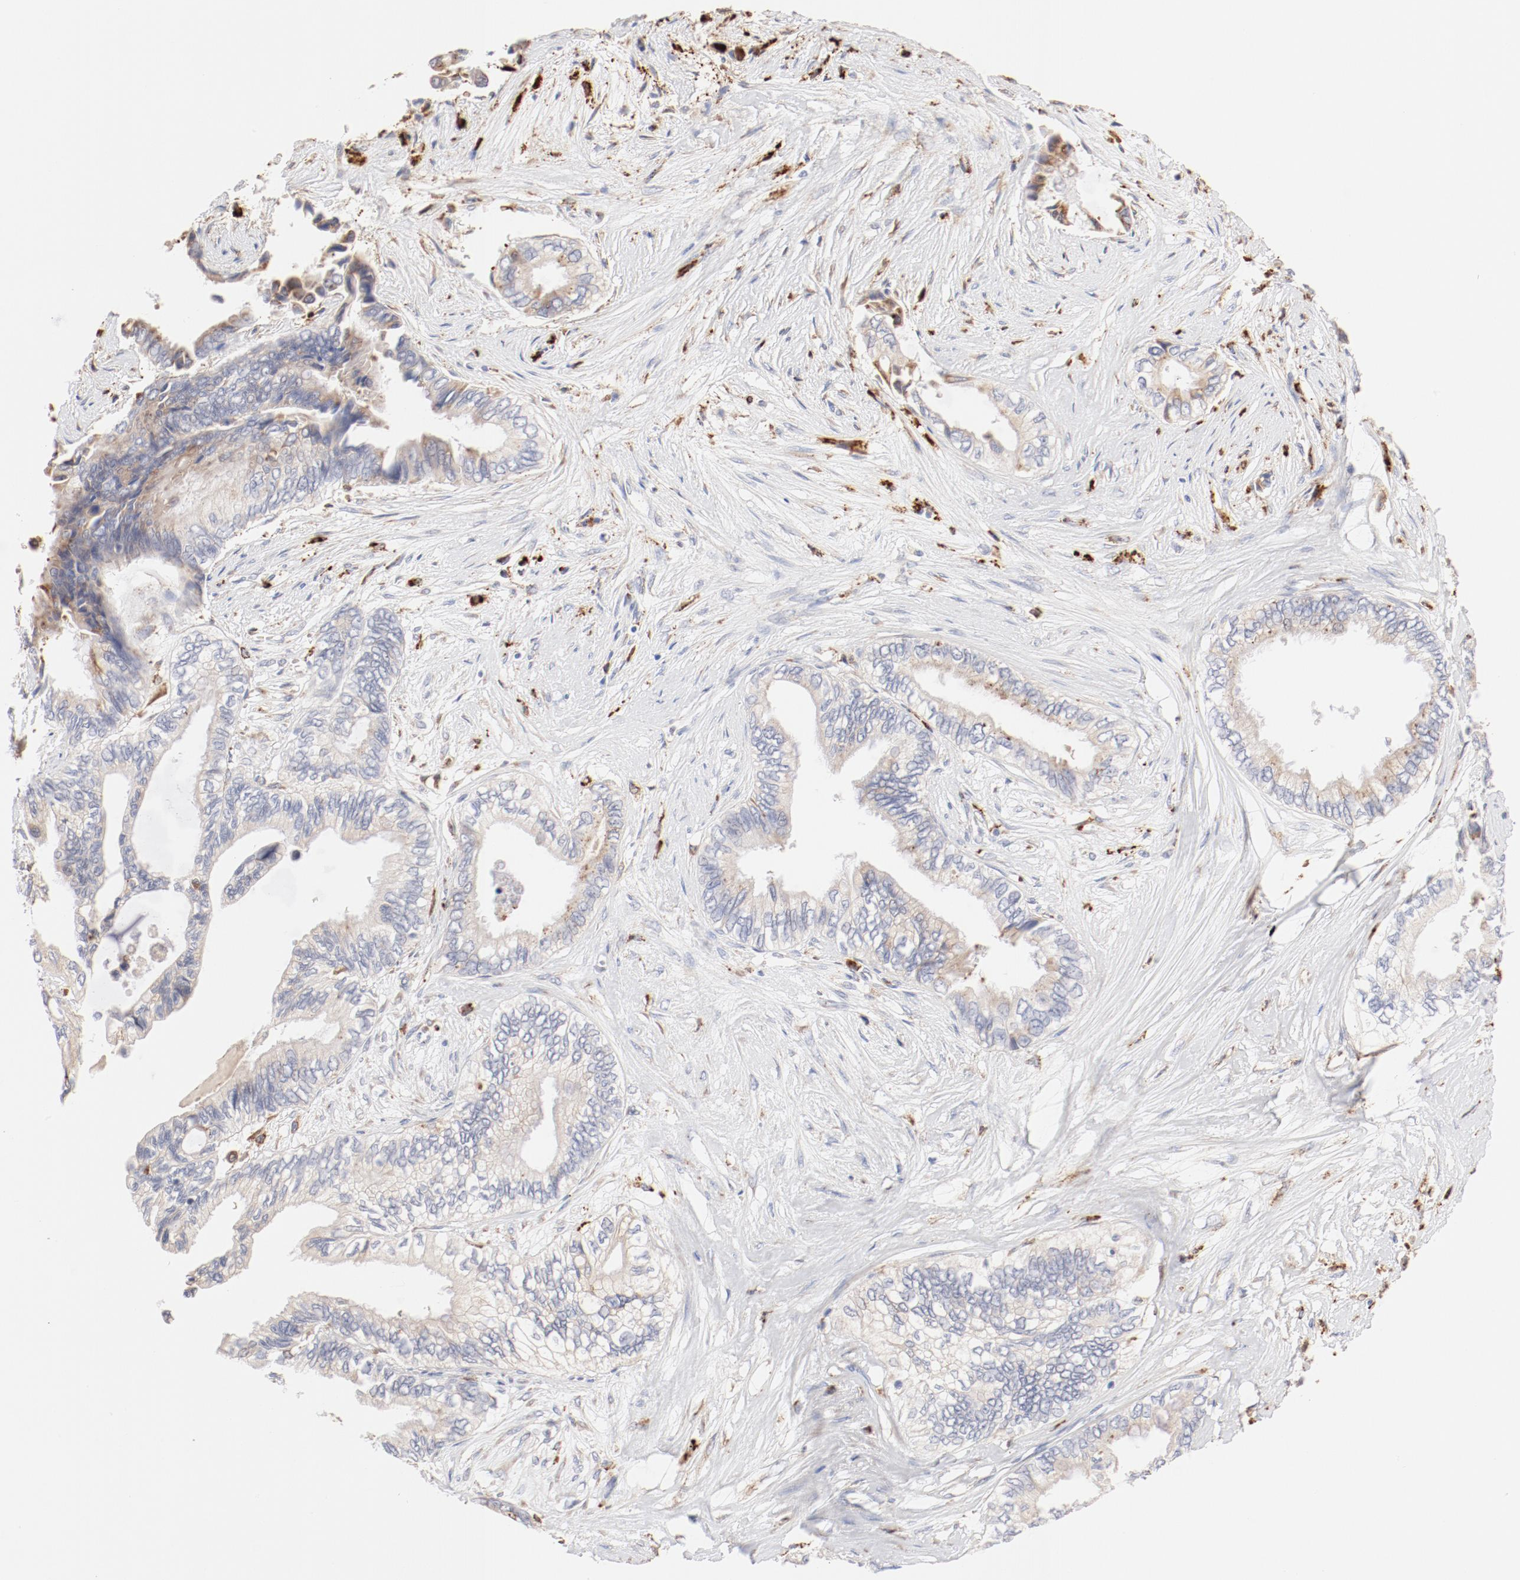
{"staining": {"intensity": "weak", "quantity": ">75%", "location": "cytoplasmic/membranous"}, "tissue": "pancreatic cancer", "cell_type": "Tumor cells", "image_type": "cancer", "snomed": [{"axis": "morphology", "description": "Adenocarcinoma, NOS"}, {"axis": "topography", "description": "Pancreas"}], "caption": "Immunohistochemical staining of pancreatic cancer (adenocarcinoma) shows low levels of weak cytoplasmic/membranous protein staining in approximately >75% of tumor cells. The staining was performed using DAB (3,3'-diaminobenzidine) to visualize the protein expression in brown, while the nuclei were stained in blue with hematoxylin (Magnification: 20x).", "gene": "CTSH", "patient": {"sex": "female", "age": 66}}